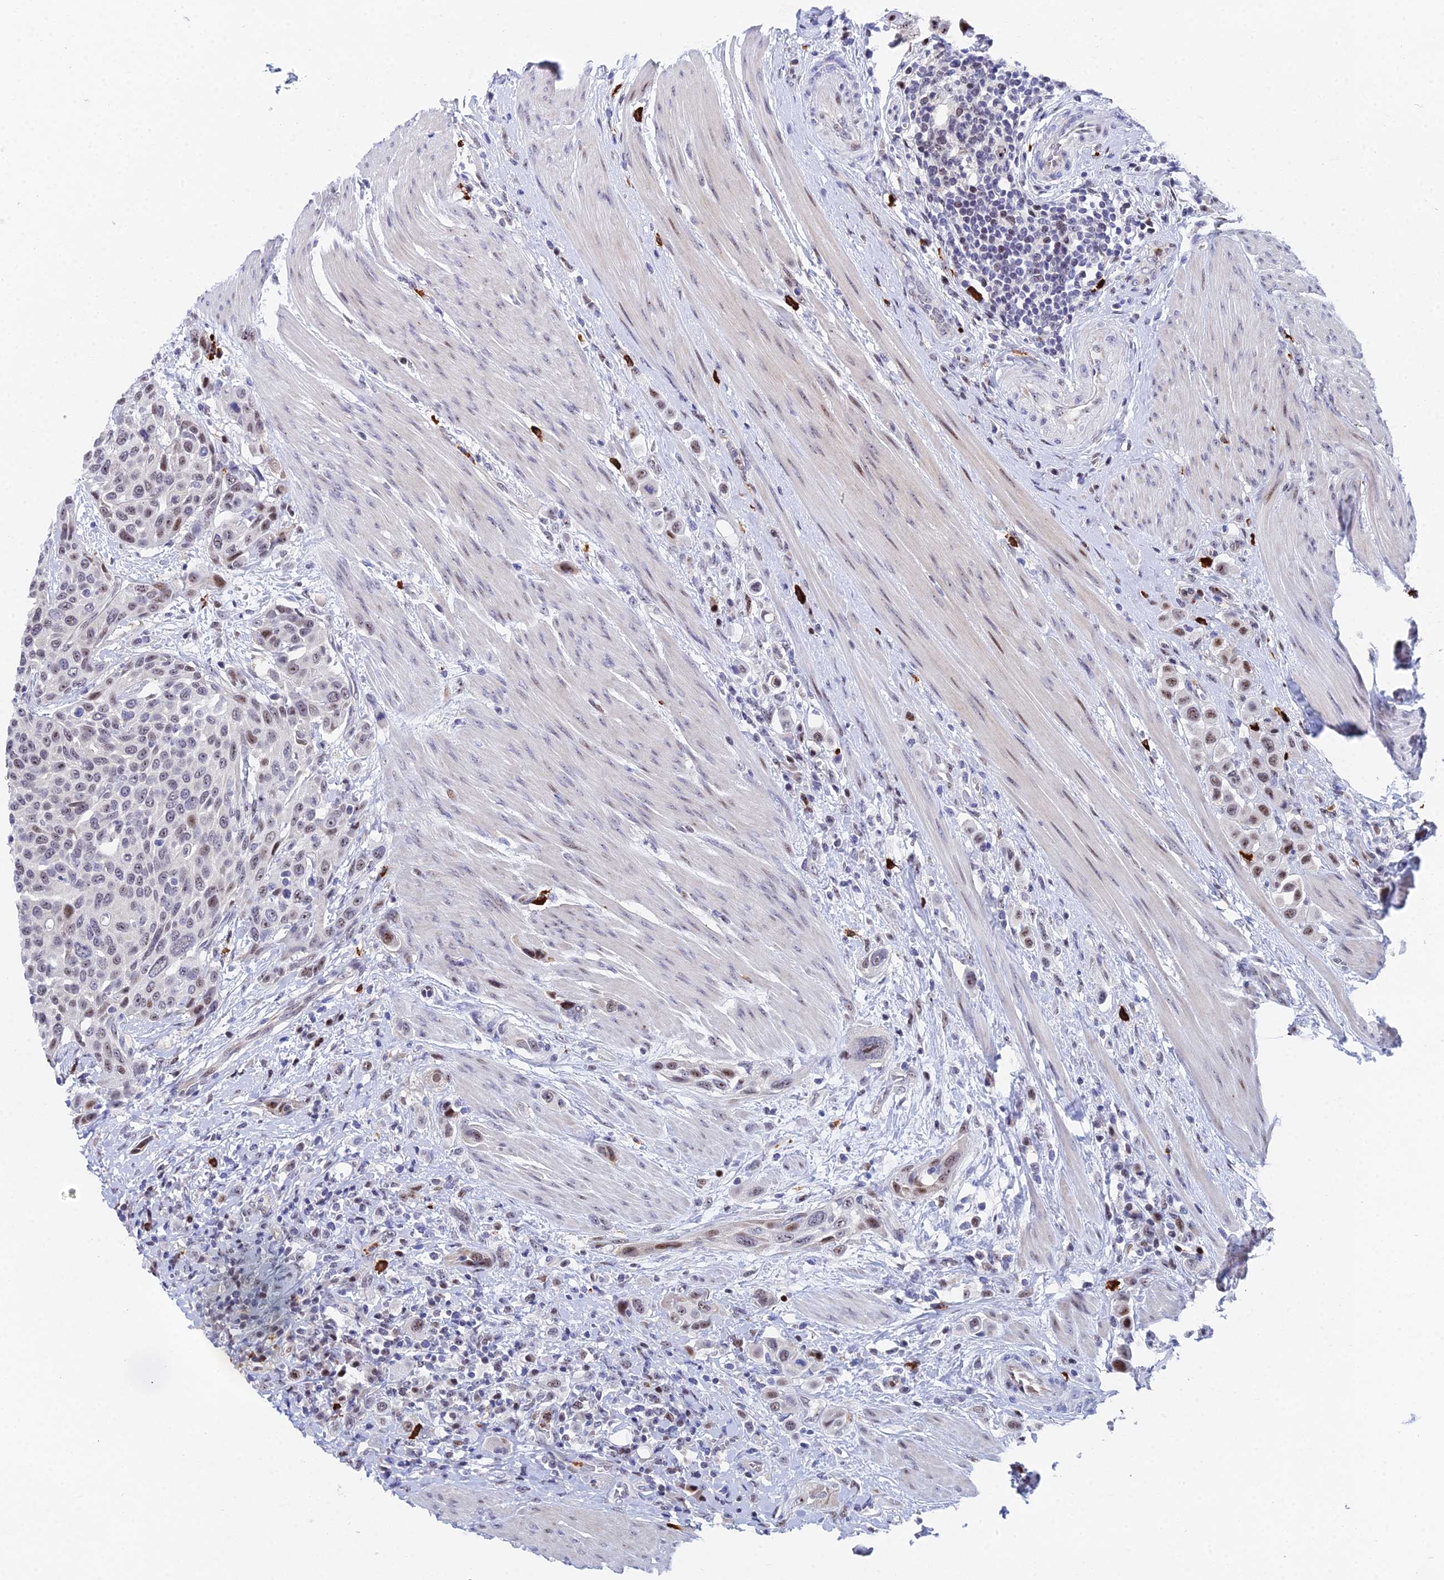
{"staining": {"intensity": "moderate", "quantity": "<25%", "location": "nuclear"}, "tissue": "urothelial cancer", "cell_type": "Tumor cells", "image_type": "cancer", "snomed": [{"axis": "morphology", "description": "Urothelial carcinoma, High grade"}, {"axis": "topography", "description": "Urinary bladder"}], "caption": "Brown immunohistochemical staining in high-grade urothelial carcinoma shows moderate nuclear positivity in approximately <25% of tumor cells.", "gene": "TIFA", "patient": {"sex": "male", "age": 50}}